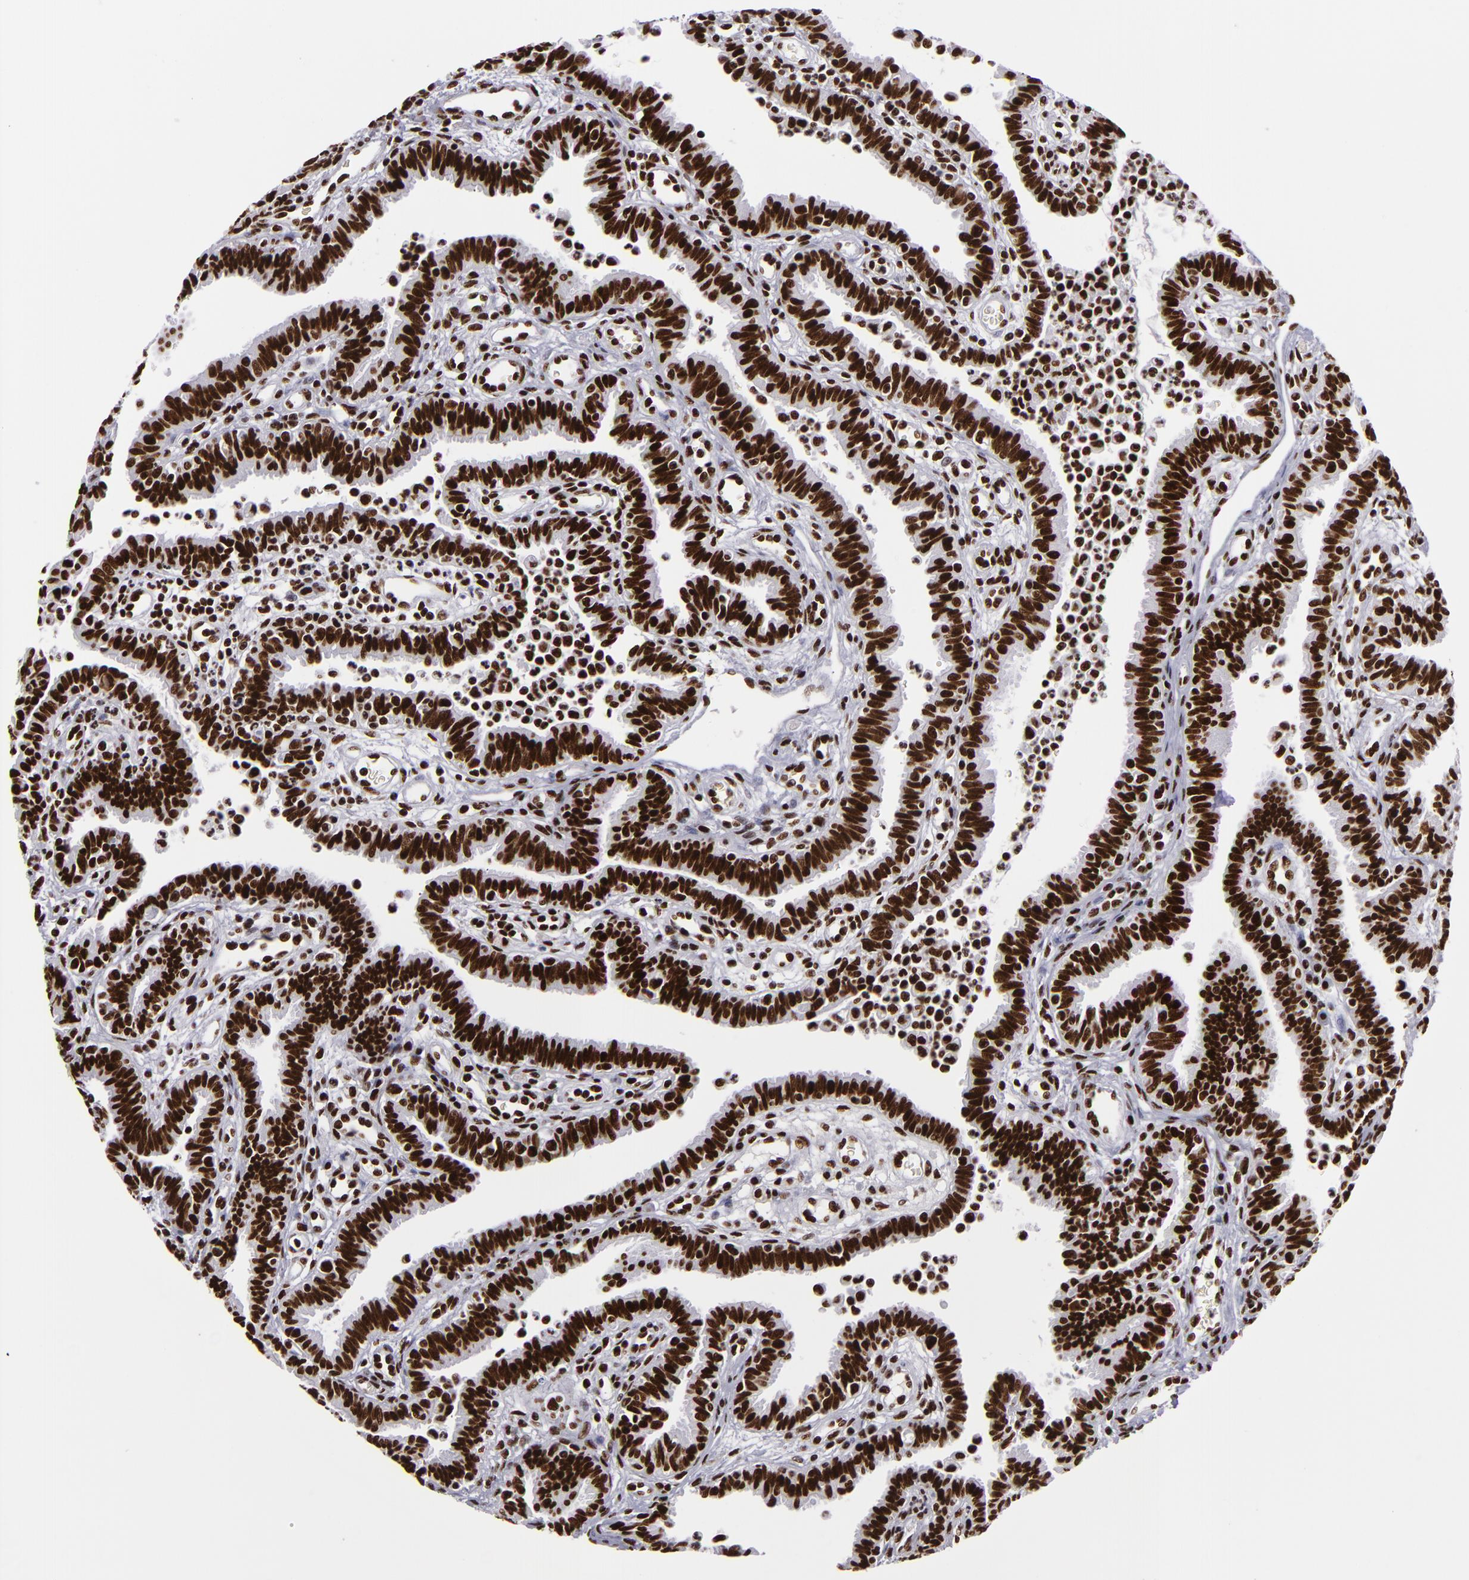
{"staining": {"intensity": "strong", "quantity": ">75%", "location": "nuclear"}, "tissue": "fallopian tube", "cell_type": "Glandular cells", "image_type": "normal", "snomed": [{"axis": "morphology", "description": "Normal tissue, NOS"}, {"axis": "topography", "description": "Fallopian tube"}], "caption": "High-power microscopy captured an immunohistochemistry (IHC) photomicrograph of normal fallopian tube, revealing strong nuclear expression in about >75% of glandular cells.", "gene": "SAFB", "patient": {"sex": "female", "age": 36}}